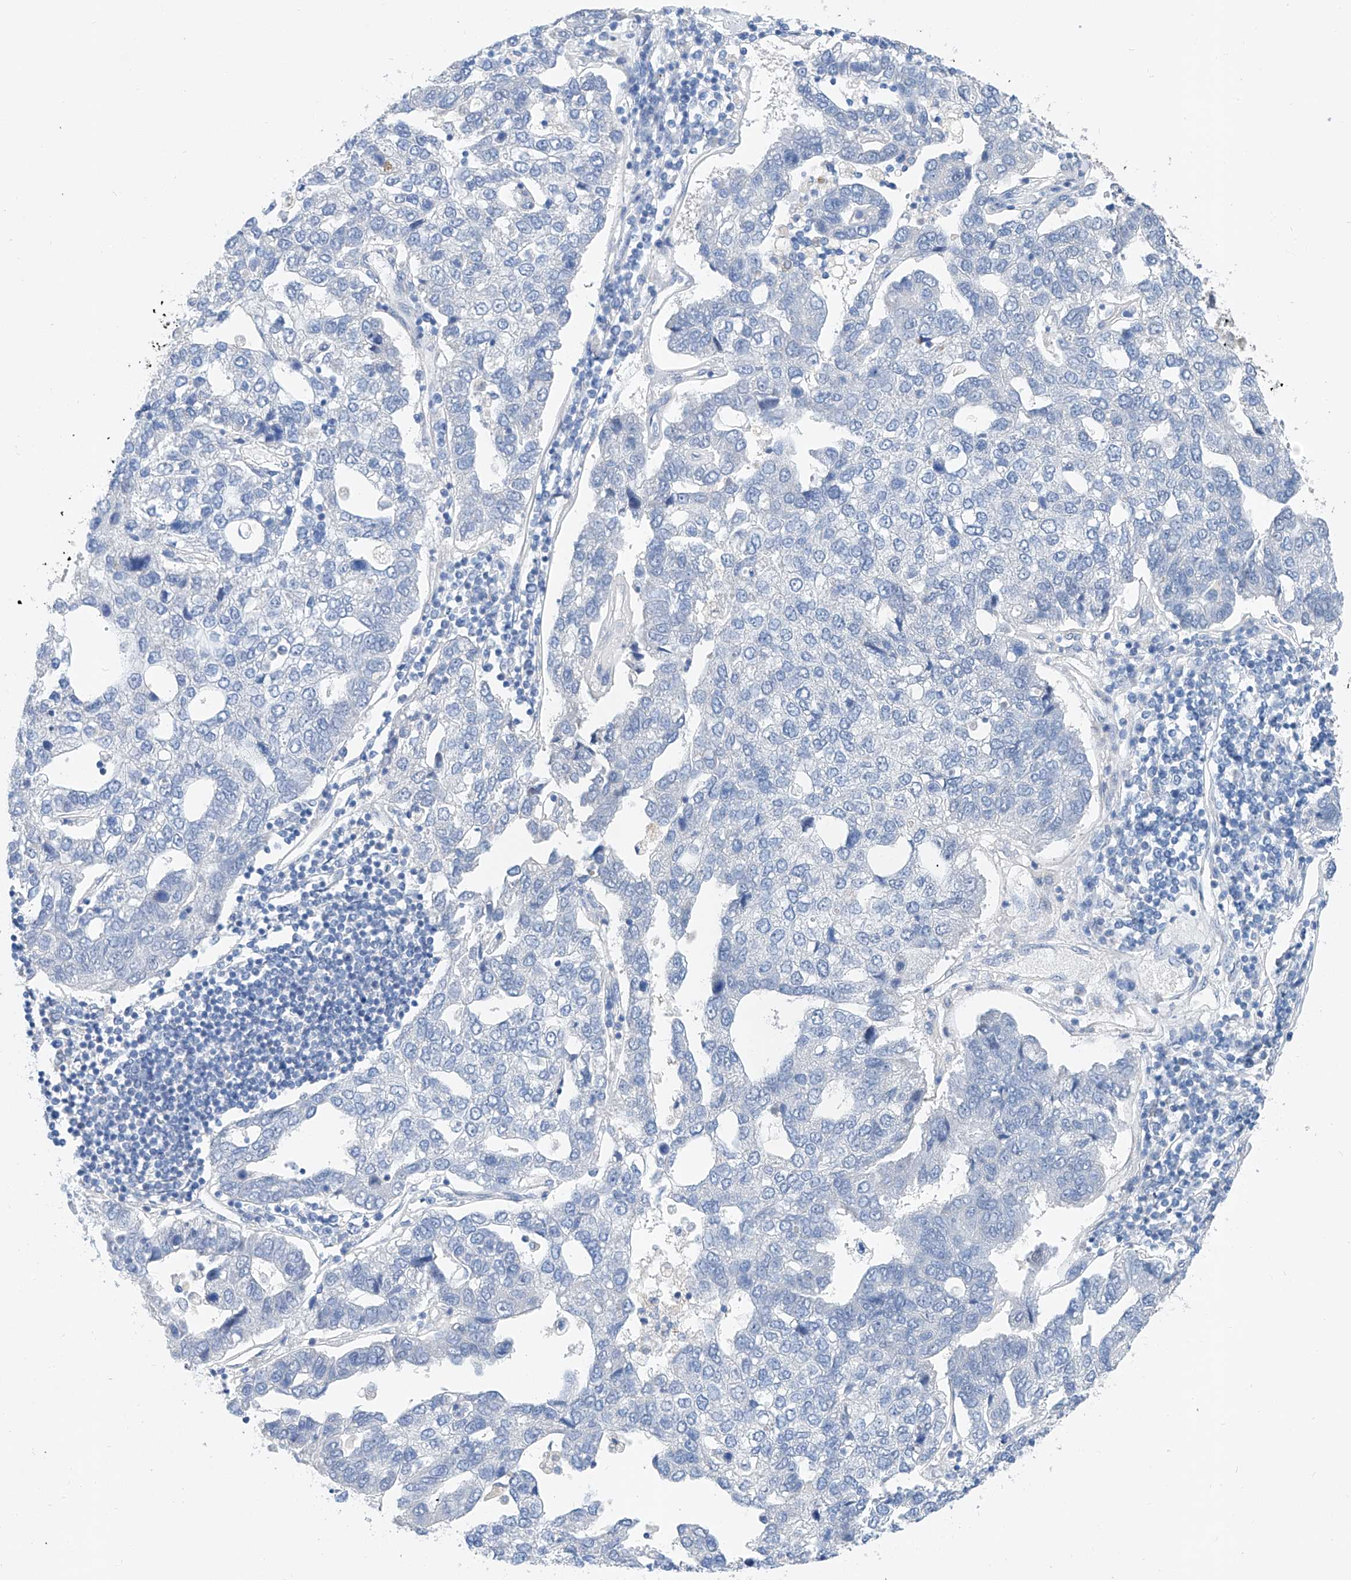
{"staining": {"intensity": "negative", "quantity": "none", "location": "none"}, "tissue": "pancreatic cancer", "cell_type": "Tumor cells", "image_type": "cancer", "snomed": [{"axis": "morphology", "description": "Adenocarcinoma, NOS"}, {"axis": "topography", "description": "Pancreas"}], "caption": "This image is of pancreatic cancer (adenocarcinoma) stained with IHC to label a protein in brown with the nuclei are counter-stained blue. There is no expression in tumor cells.", "gene": "BPTF", "patient": {"sex": "female", "age": 61}}